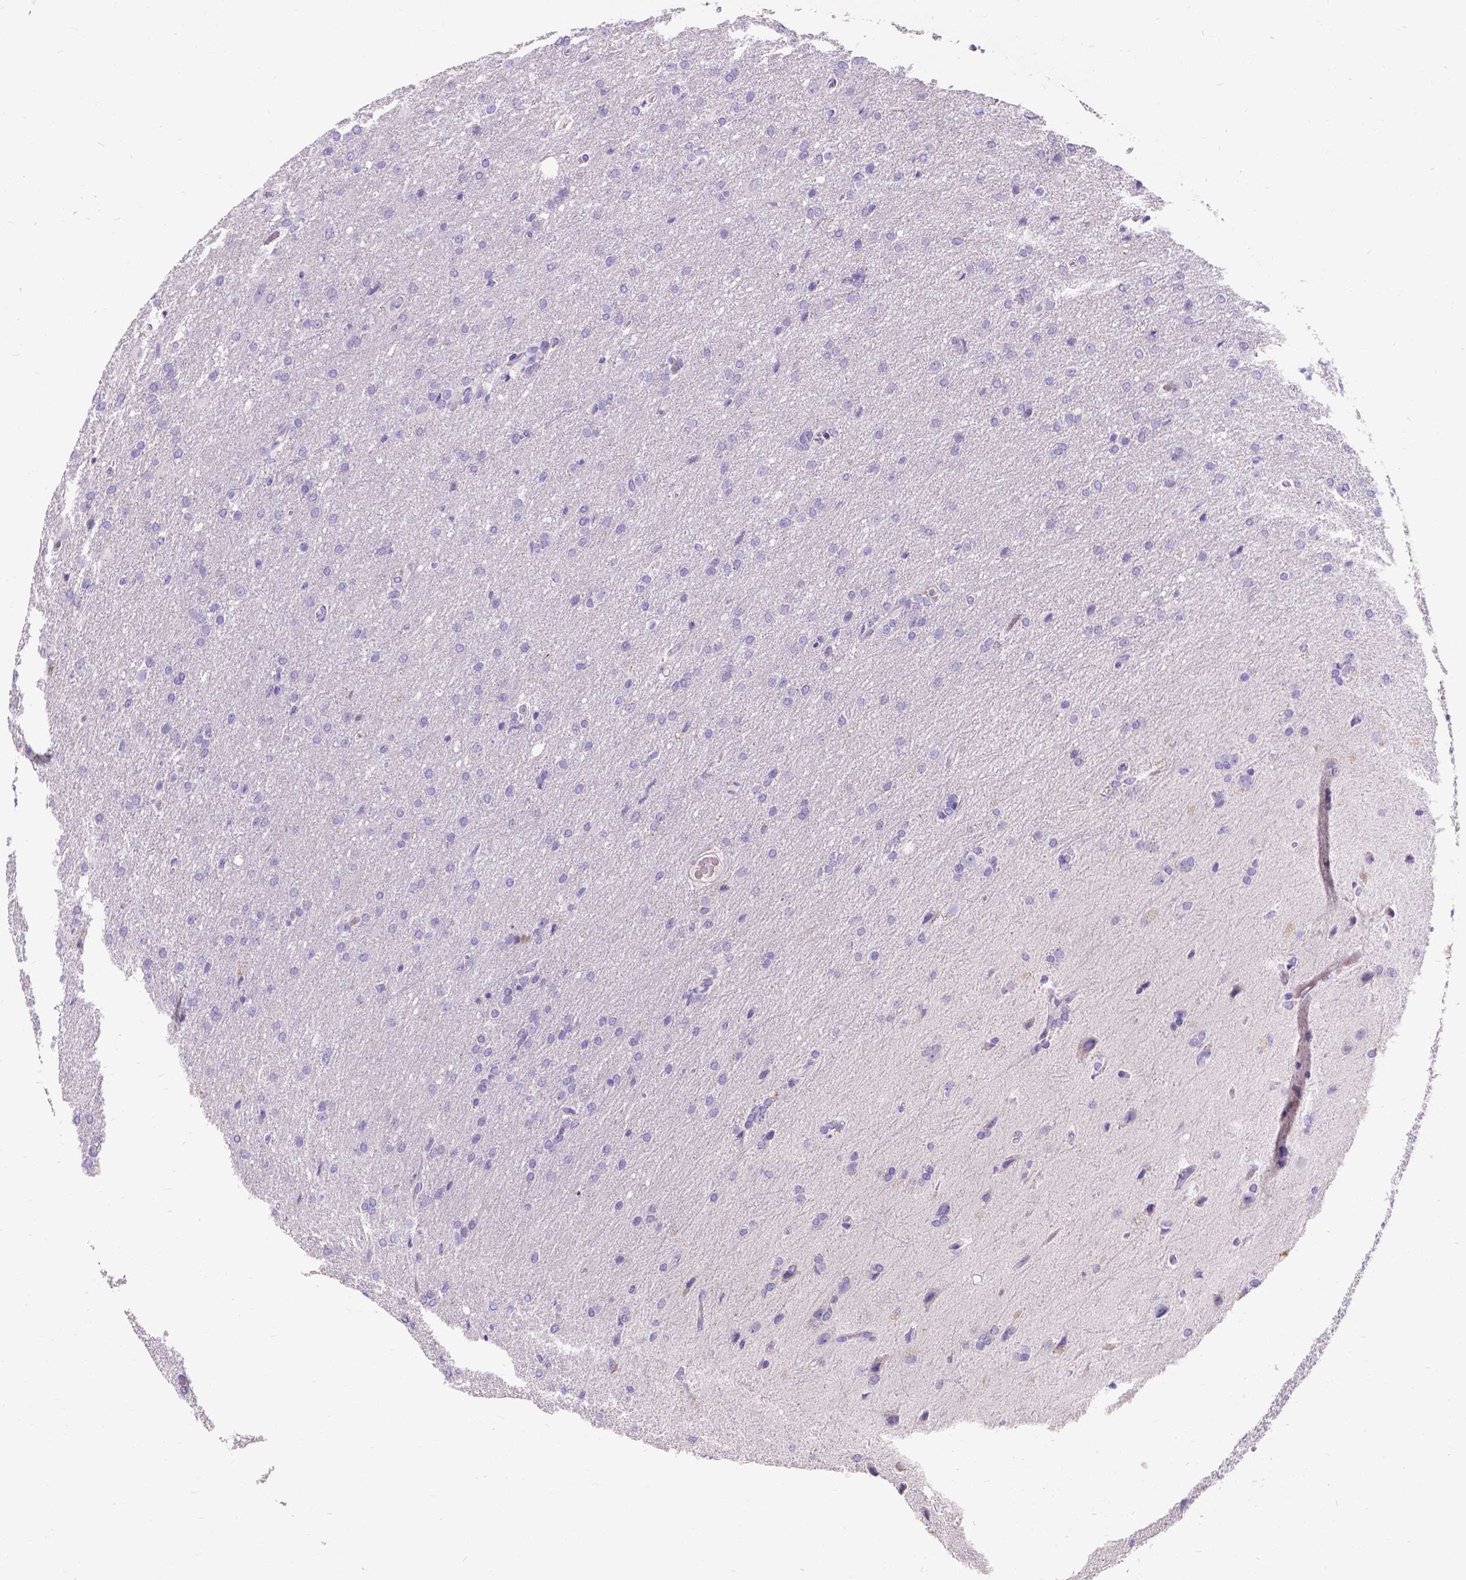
{"staining": {"intensity": "negative", "quantity": "none", "location": "none"}, "tissue": "glioma", "cell_type": "Tumor cells", "image_type": "cancer", "snomed": [{"axis": "morphology", "description": "Glioma, malignant, High grade"}, {"axis": "topography", "description": "Brain"}], "caption": "This is a histopathology image of IHC staining of glioma, which shows no staining in tumor cells.", "gene": "GNRHR", "patient": {"sex": "male", "age": 68}}